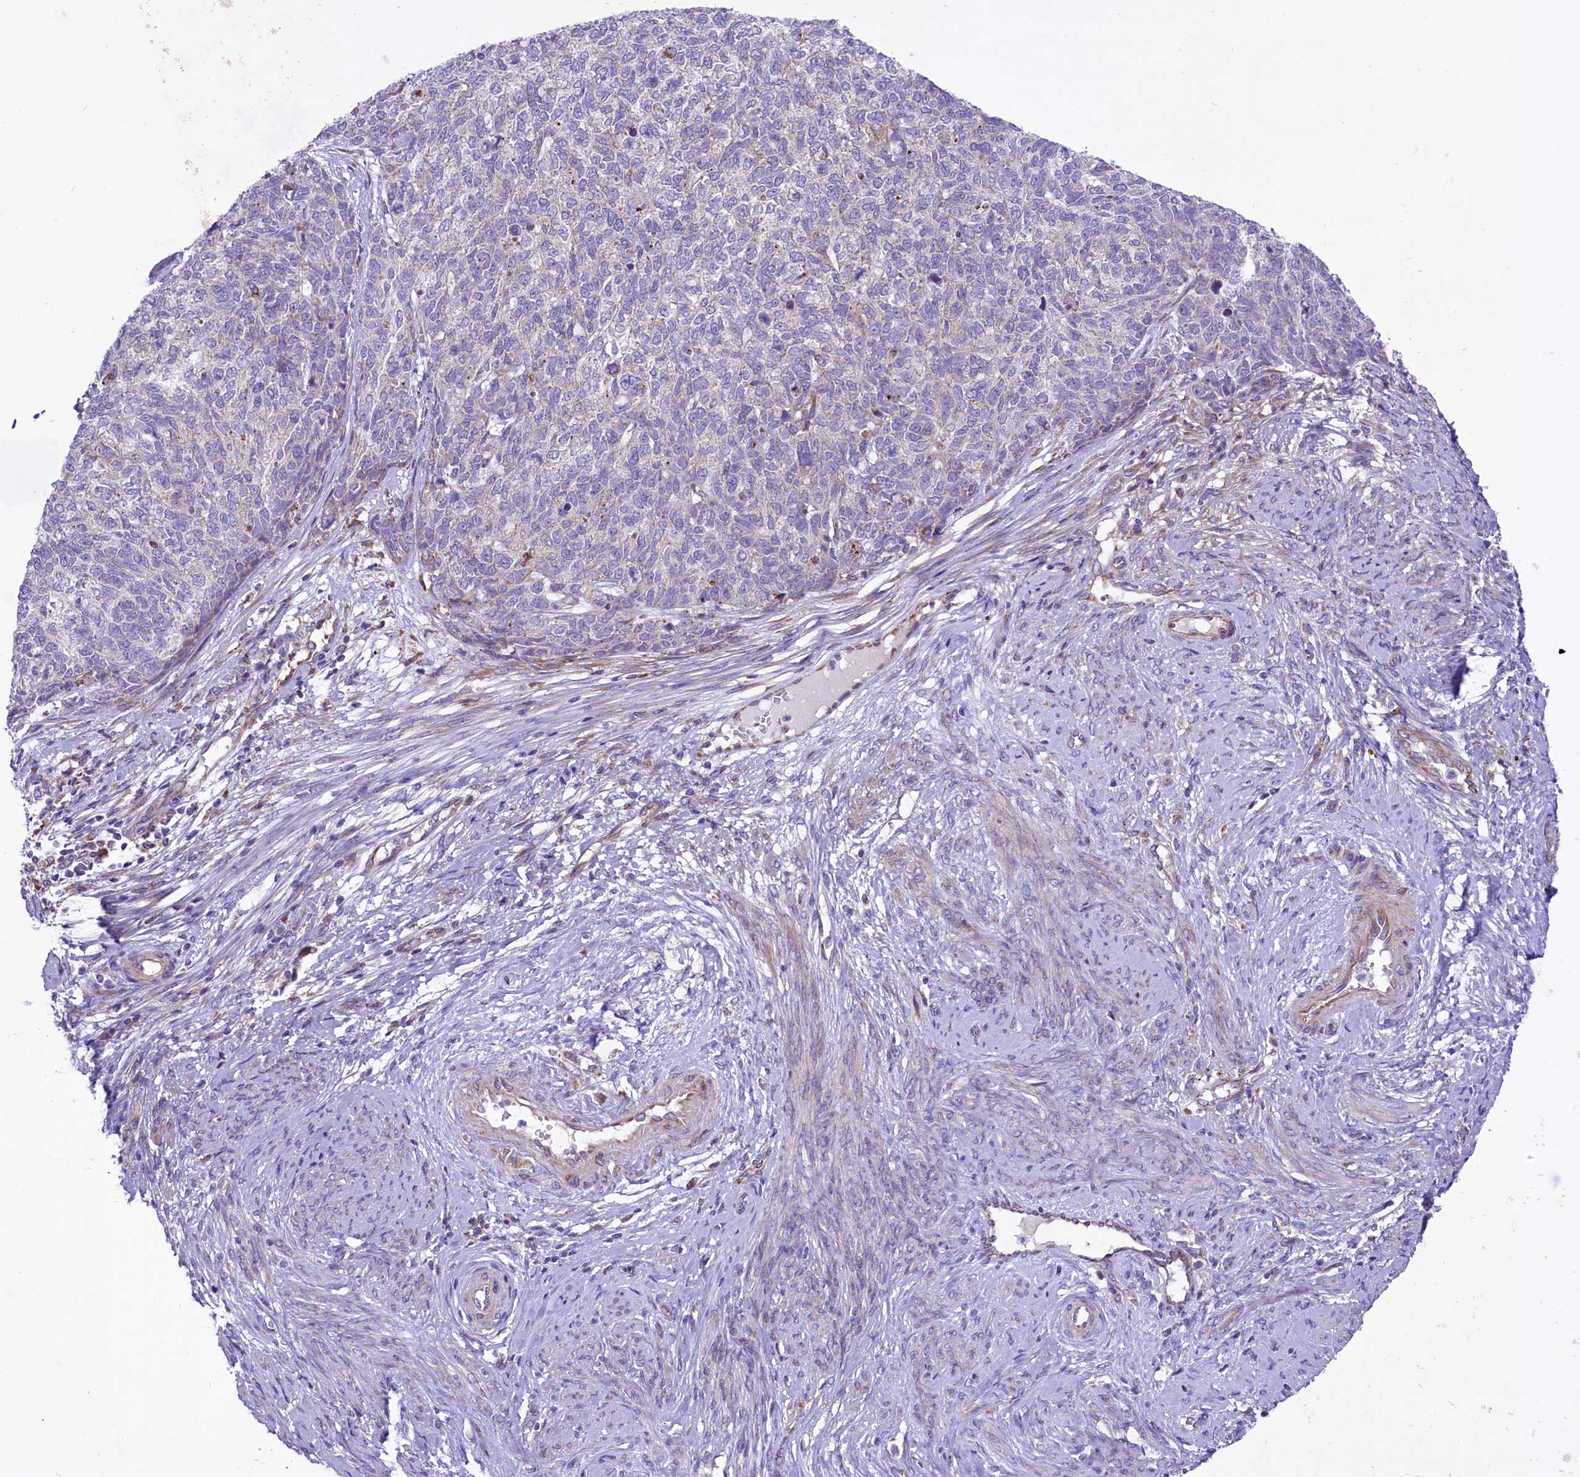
{"staining": {"intensity": "negative", "quantity": "none", "location": "none"}, "tissue": "cervical cancer", "cell_type": "Tumor cells", "image_type": "cancer", "snomed": [{"axis": "morphology", "description": "Squamous cell carcinoma, NOS"}, {"axis": "topography", "description": "Cervix"}], "caption": "IHC of human squamous cell carcinoma (cervical) displays no expression in tumor cells.", "gene": "PTPRU", "patient": {"sex": "female", "age": 63}}